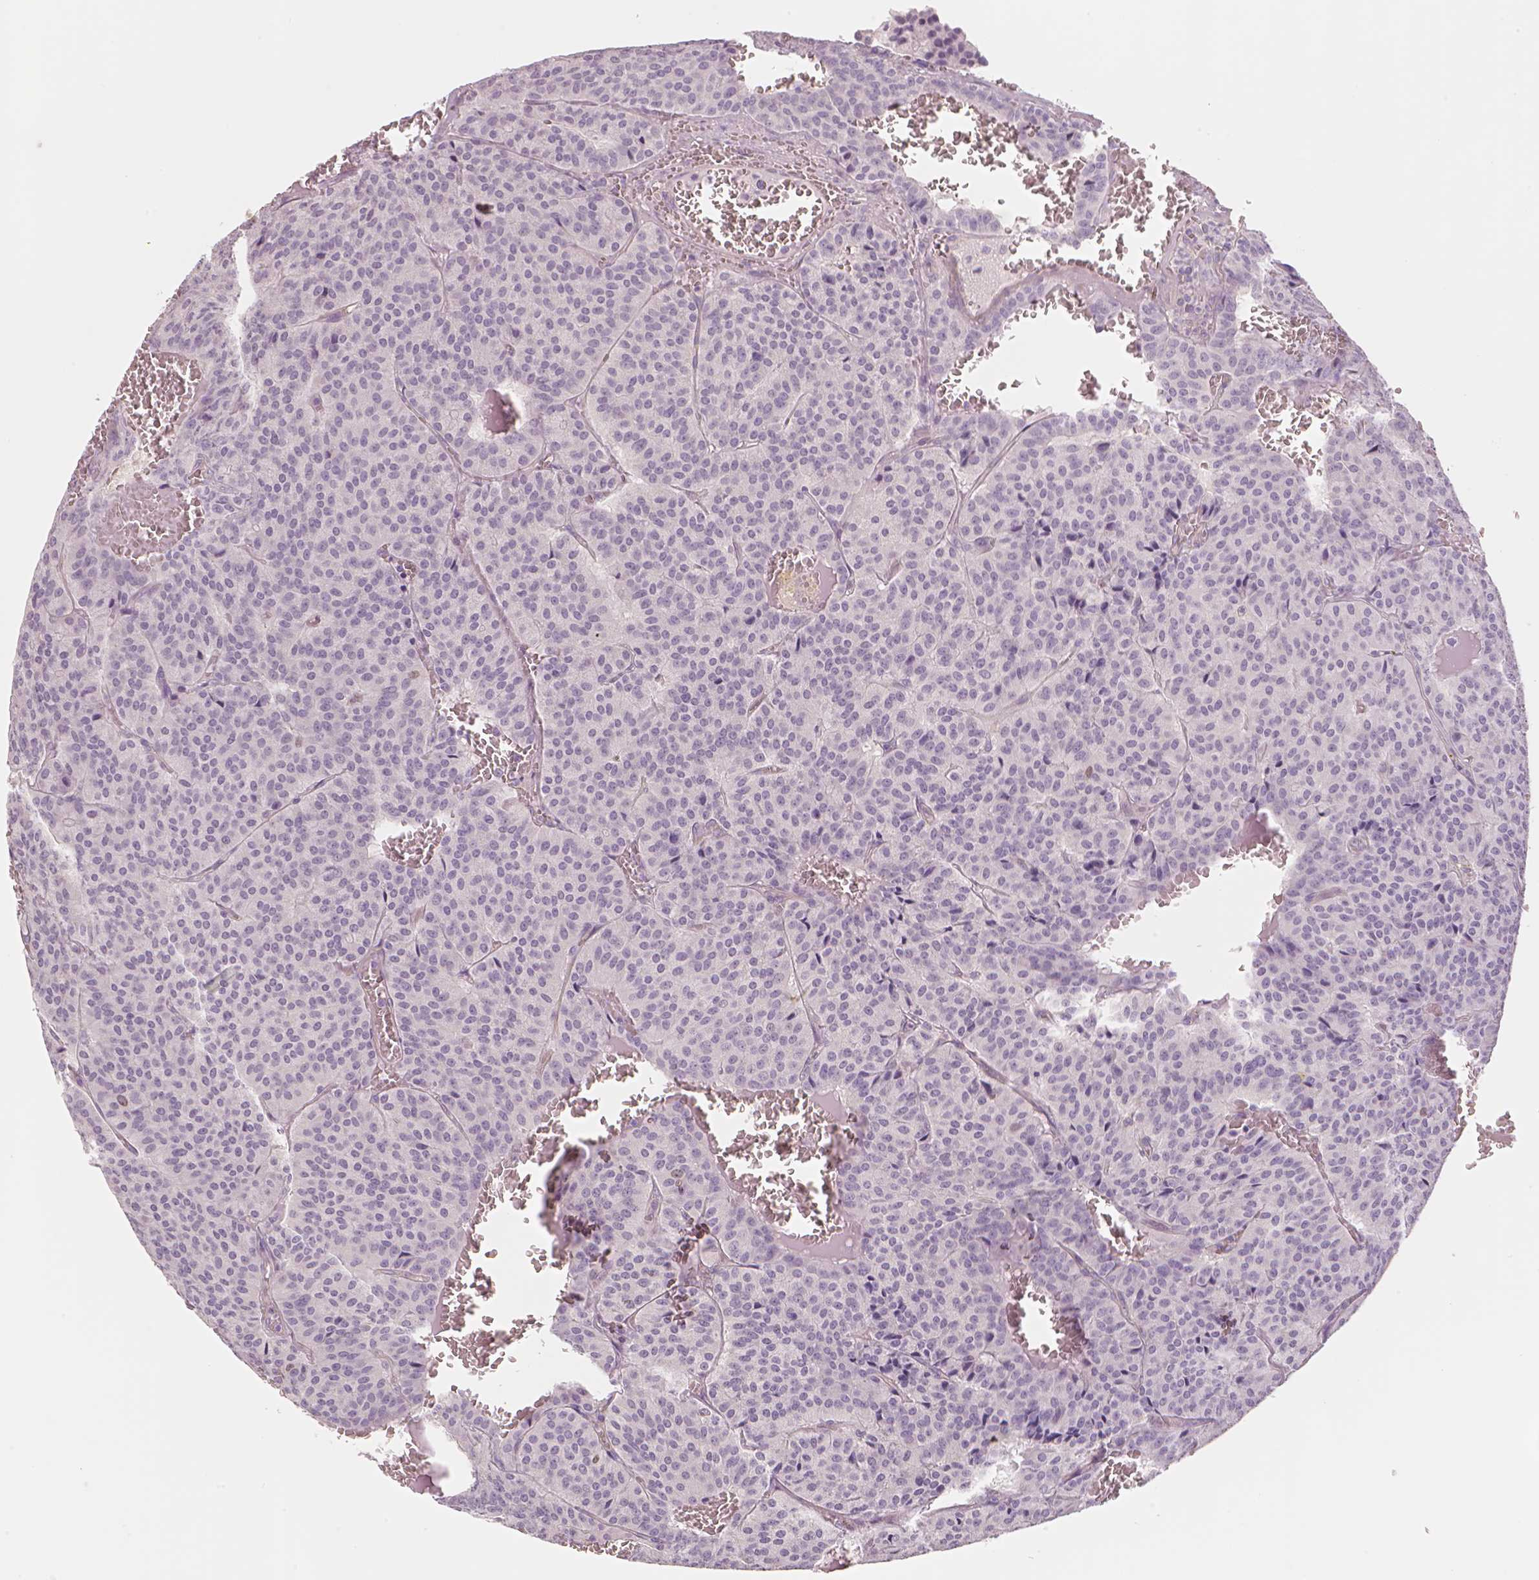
{"staining": {"intensity": "negative", "quantity": "none", "location": "none"}, "tissue": "carcinoid", "cell_type": "Tumor cells", "image_type": "cancer", "snomed": [{"axis": "morphology", "description": "Carcinoid, malignant, NOS"}, {"axis": "topography", "description": "Lung"}], "caption": "Immunohistochemical staining of human carcinoid (malignant) reveals no significant expression in tumor cells.", "gene": "MKI67", "patient": {"sex": "male", "age": 70}}